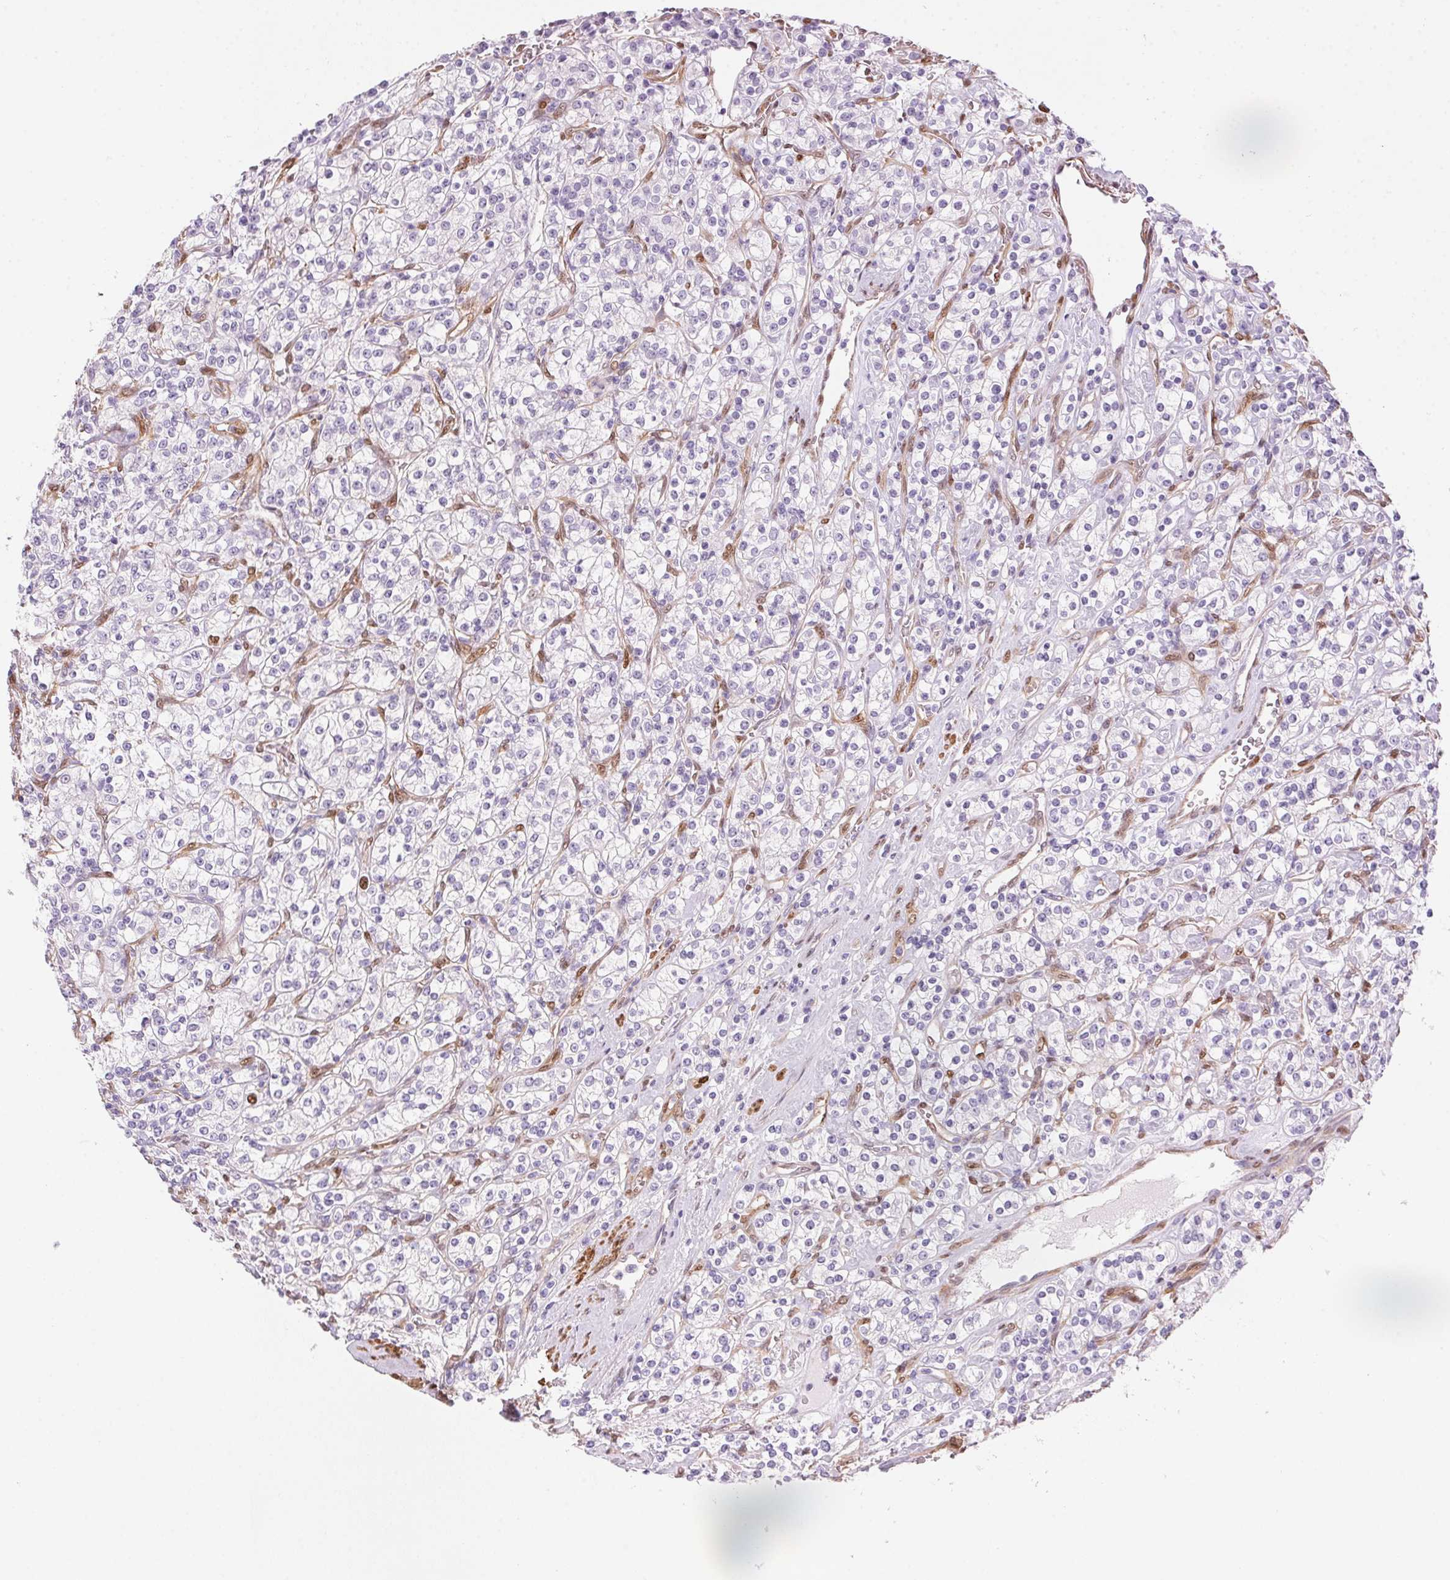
{"staining": {"intensity": "negative", "quantity": "none", "location": "none"}, "tissue": "renal cancer", "cell_type": "Tumor cells", "image_type": "cancer", "snomed": [{"axis": "morphology", "description": "Adenocarcinoma, NOS"}, {"axis": "topography", "description": "Kidney"}], "caption": "A high-resolution micrograph shows immunohistochemistry staining of renal cancer (adenocarcinoma), which demonstrates no significant expression in tumor cells.", "gene": "SMTN", "patient": {"sex": "male", "age": 77}}